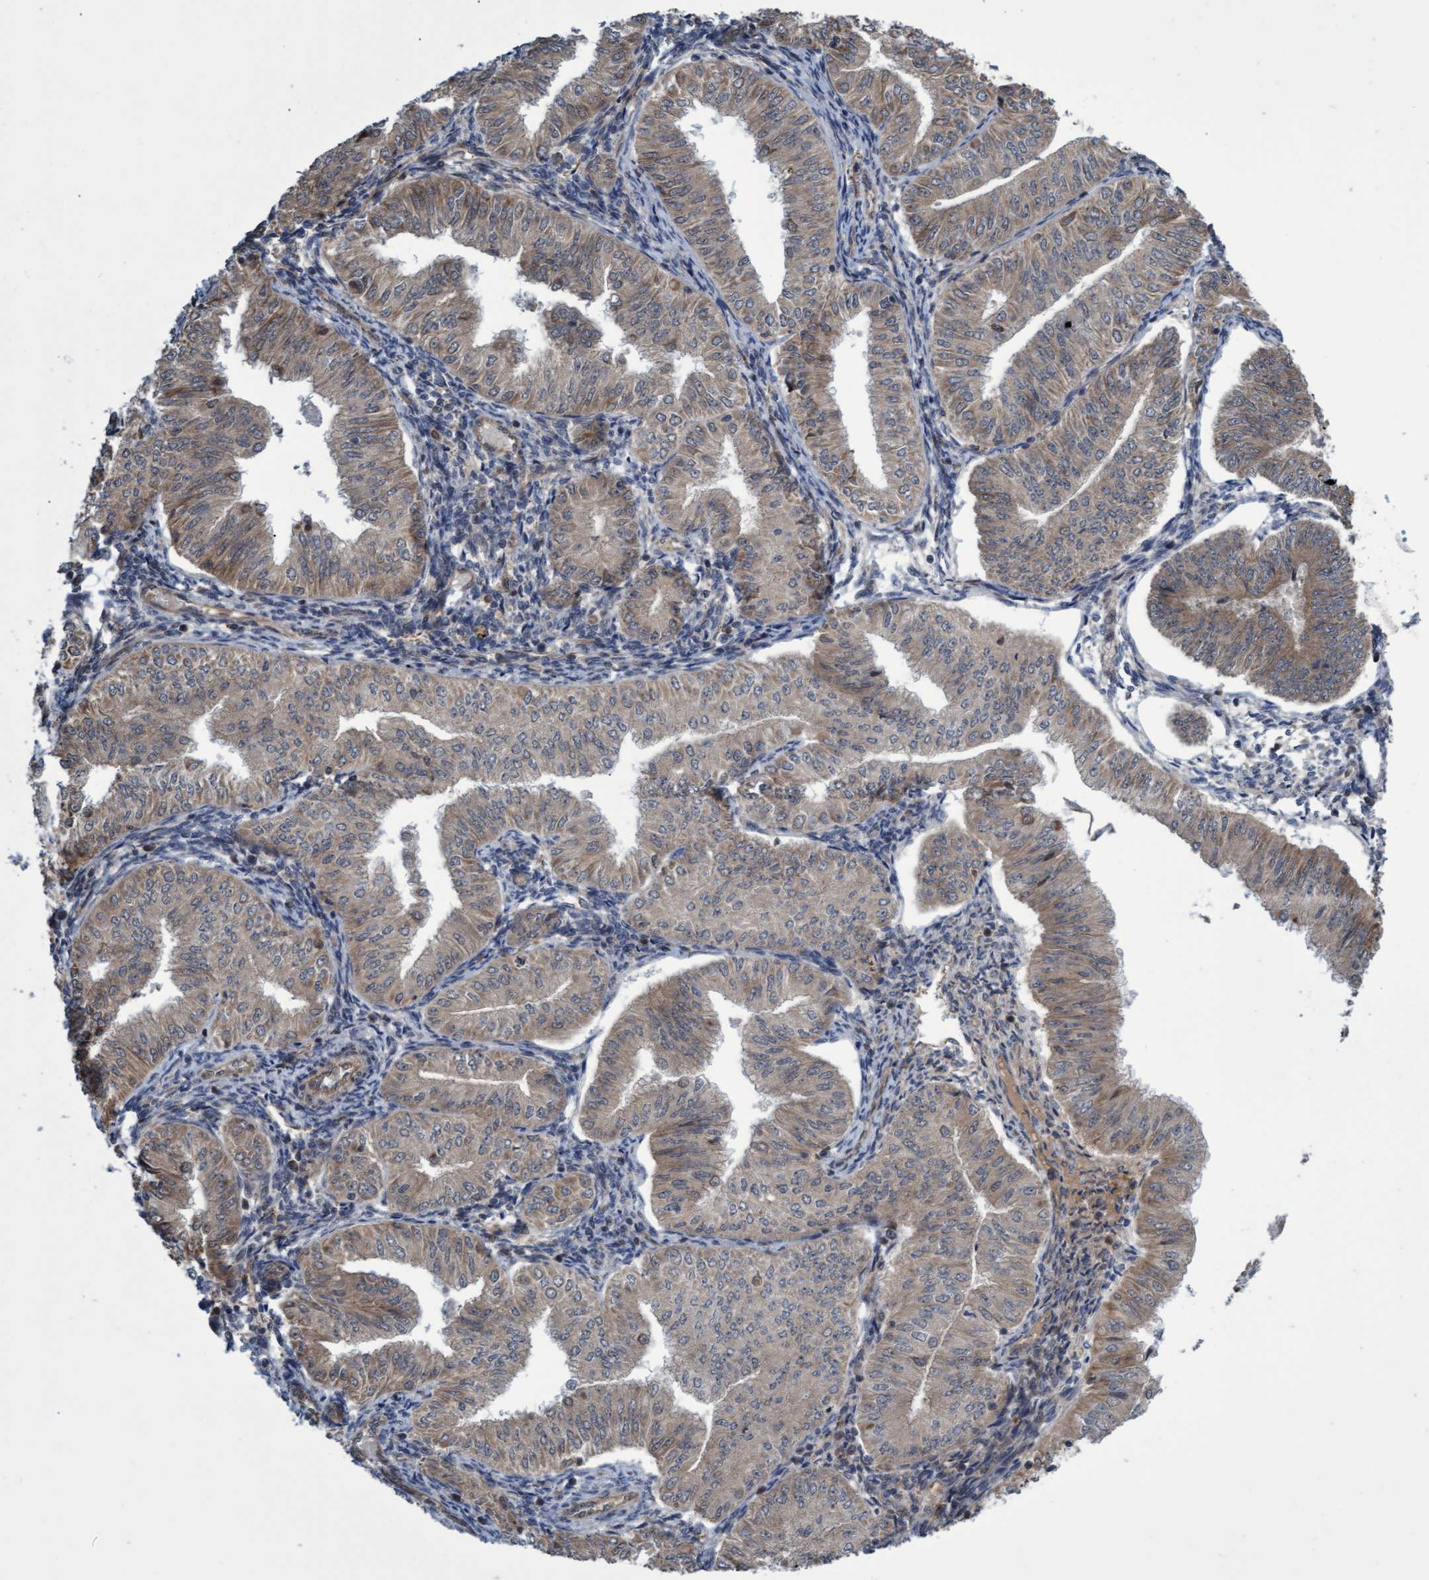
{"staining": {"intensity": "weak", "quantity": ">75%", "location": "cytoplasmic/membranous"}, "tissue": "endometrial cancer", "cell_type": "Tumor cells", "image_type": "cancer", "snomed": [{"axis": "morphology", "description": "Normal tissue, NOS"}, {"axis": "morphology", "description": "Adenocarcinoma, NOS"}, {"axis": "topography", "description": "Endometrium"}], "caption": "A high-resolution micrograph shows immunohistochemistry (IHC) staining of adenocarcinoma (endometrial), which exhibits weak cytoplasmic/membranous expression in approximately >75% of tumor cells. The protein is shown in brown color, while the nuclei are stained blue.", "gene": "TNFRSF10B", "patient": {"sex": "female", "age": 53}}